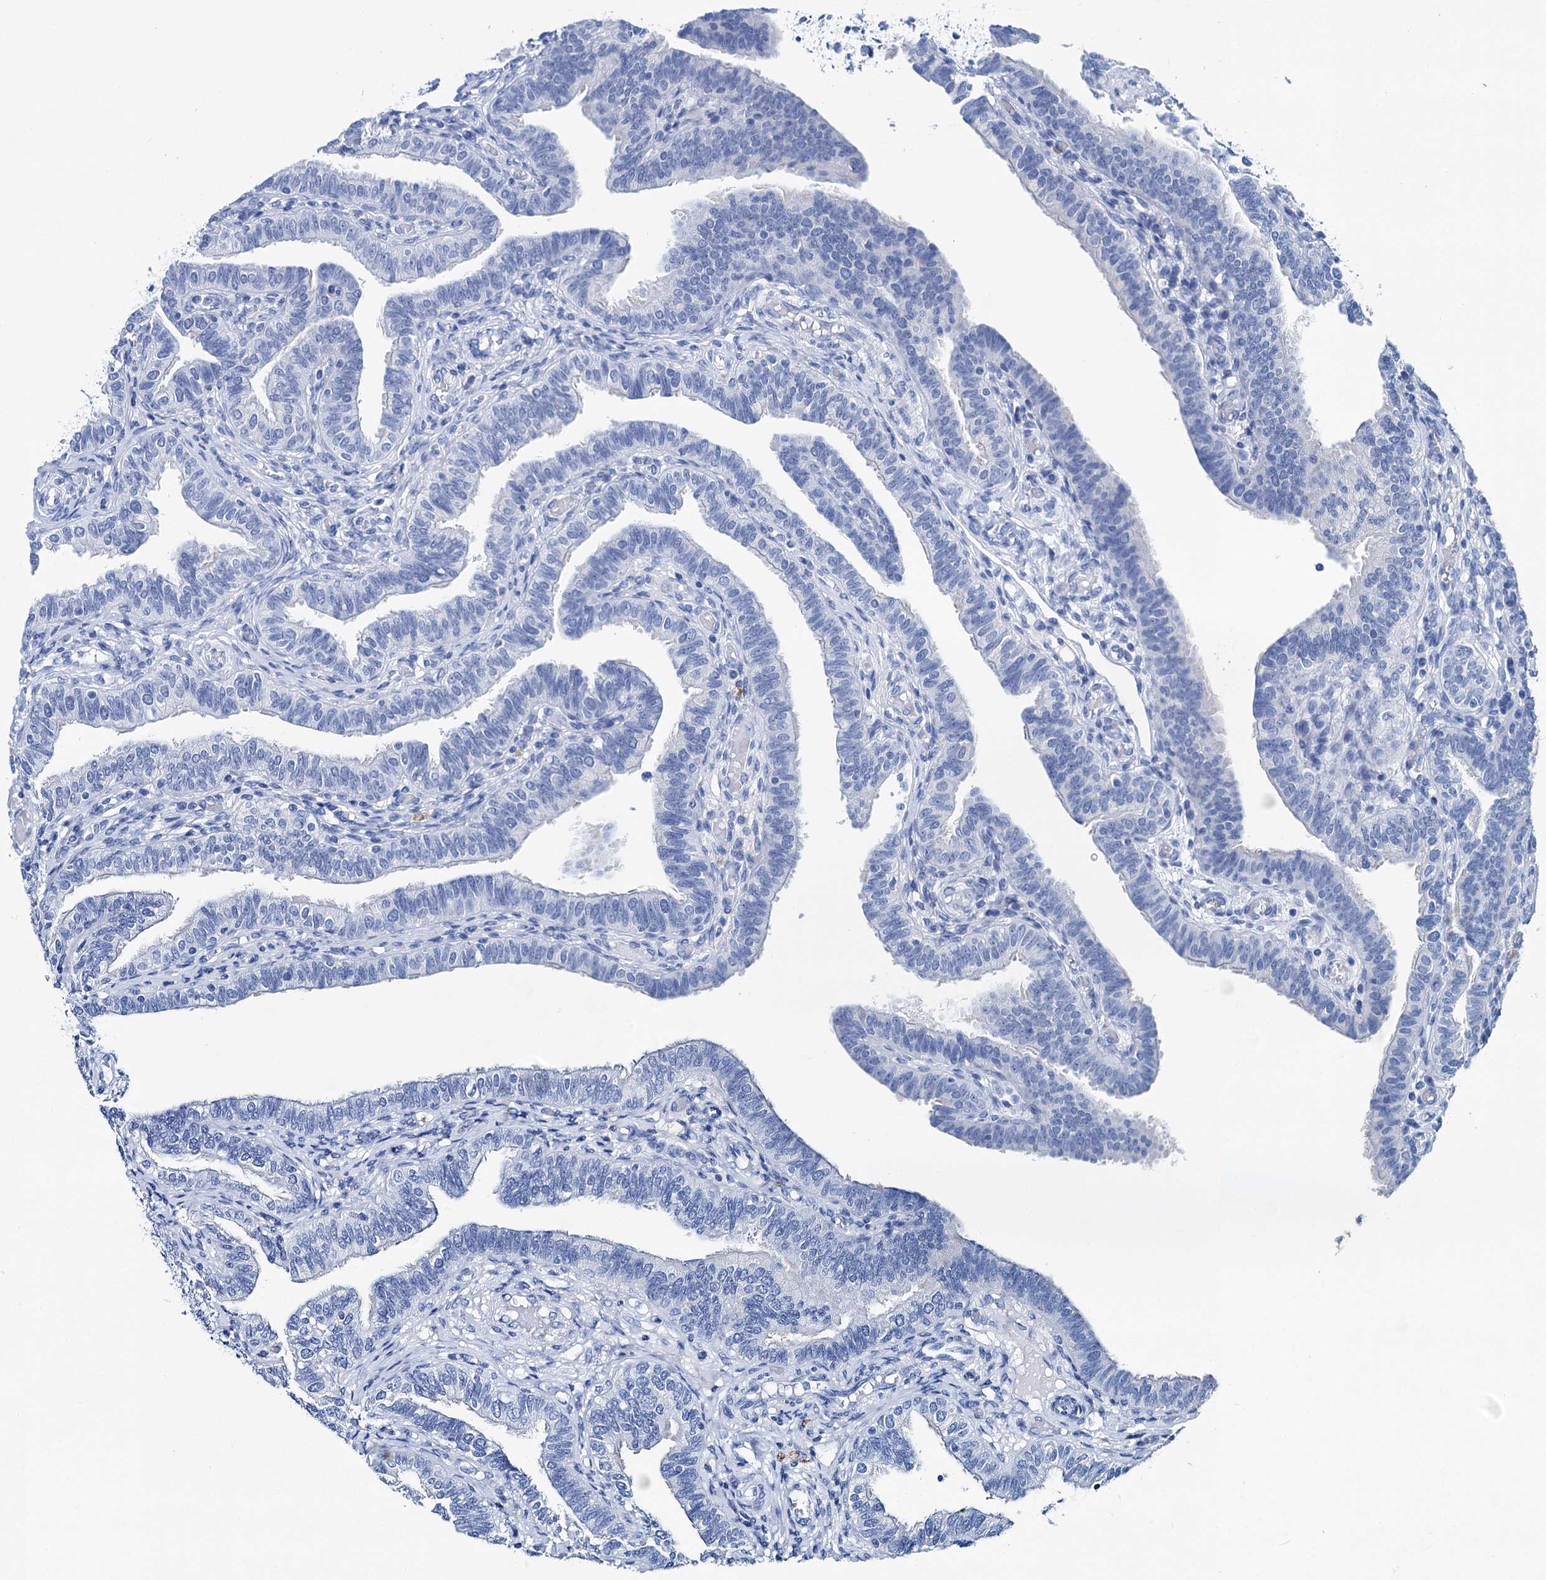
{"staining": {"intensity": "negative", "quantity": "none", "location": "none"}, "tissue": "fallopian tube", "cell_type": "Glandular cells", "image_type": "normal", "snomed": [{"axis": "morphology", "description": "Normal tissue, NOS"}, {"axis": "topography", "description": "Fallopian tube"}], "caption": "Image shows no protein staining in glandular cells of normal fallopian tube.", "gene": "BRINP1", "patient": {"sex": "female", "age": 39}}